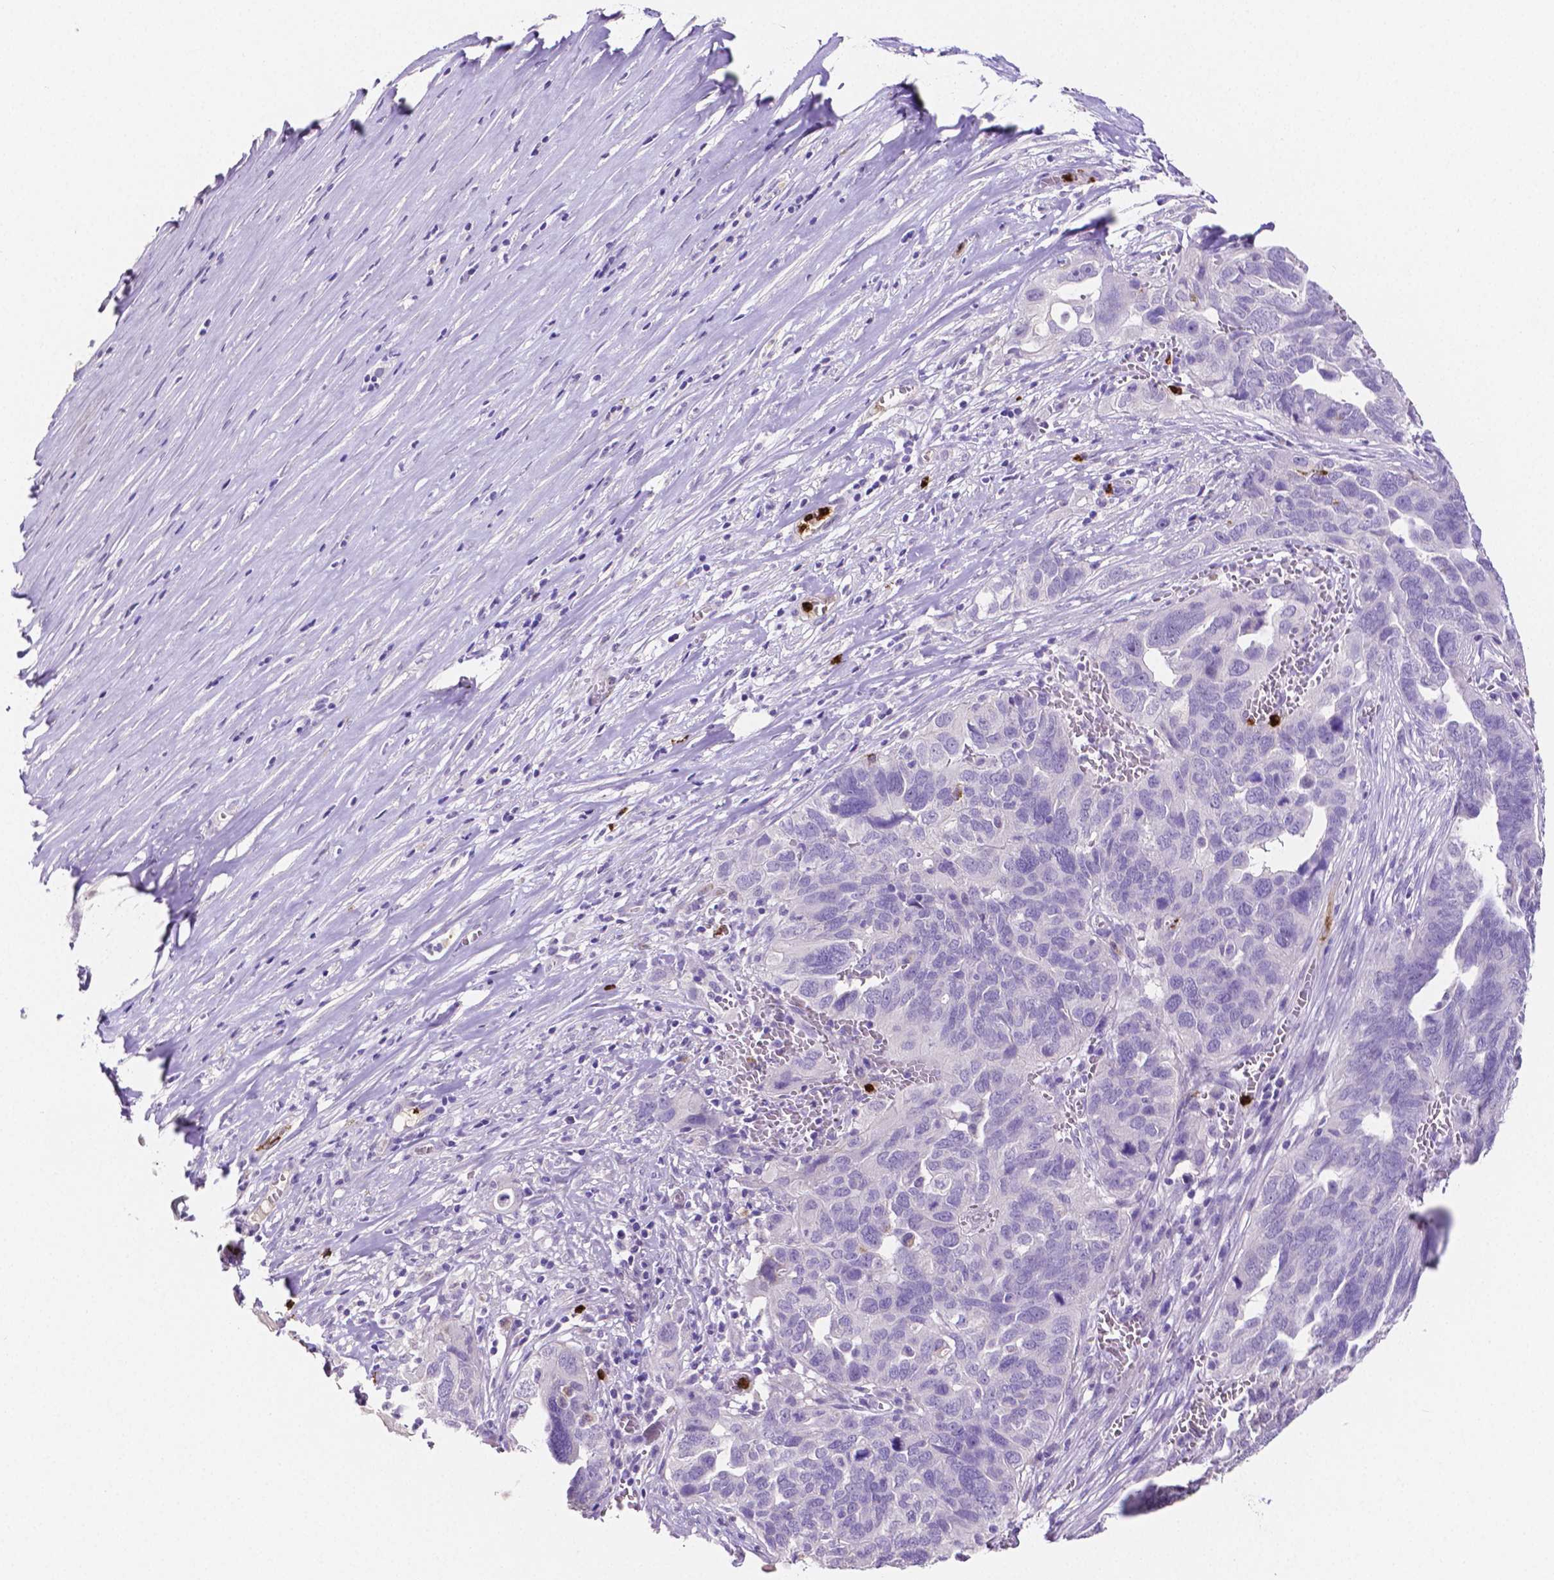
{"staining": {"intensity": "negative", "quantity": "none", "location": "none"}, "tissue": "ovarian cancer", "cell_type": "Tumor cells", "image_type": "cancer", "snomed": [{"axis": "morphology", "description": "Carcinoma, endometroid"}, {"axis": "topography", "description": "Soft tissue"}, {"axis": "topography", "description": "Ovary"}], "caption": "This is an immunohistochemistry photomicrograph of endometroid carcinoma (ovarian). There is no staining in tumor cells.", "gene": "MMP9", "patient": {"sex": "female", "age": 52}}